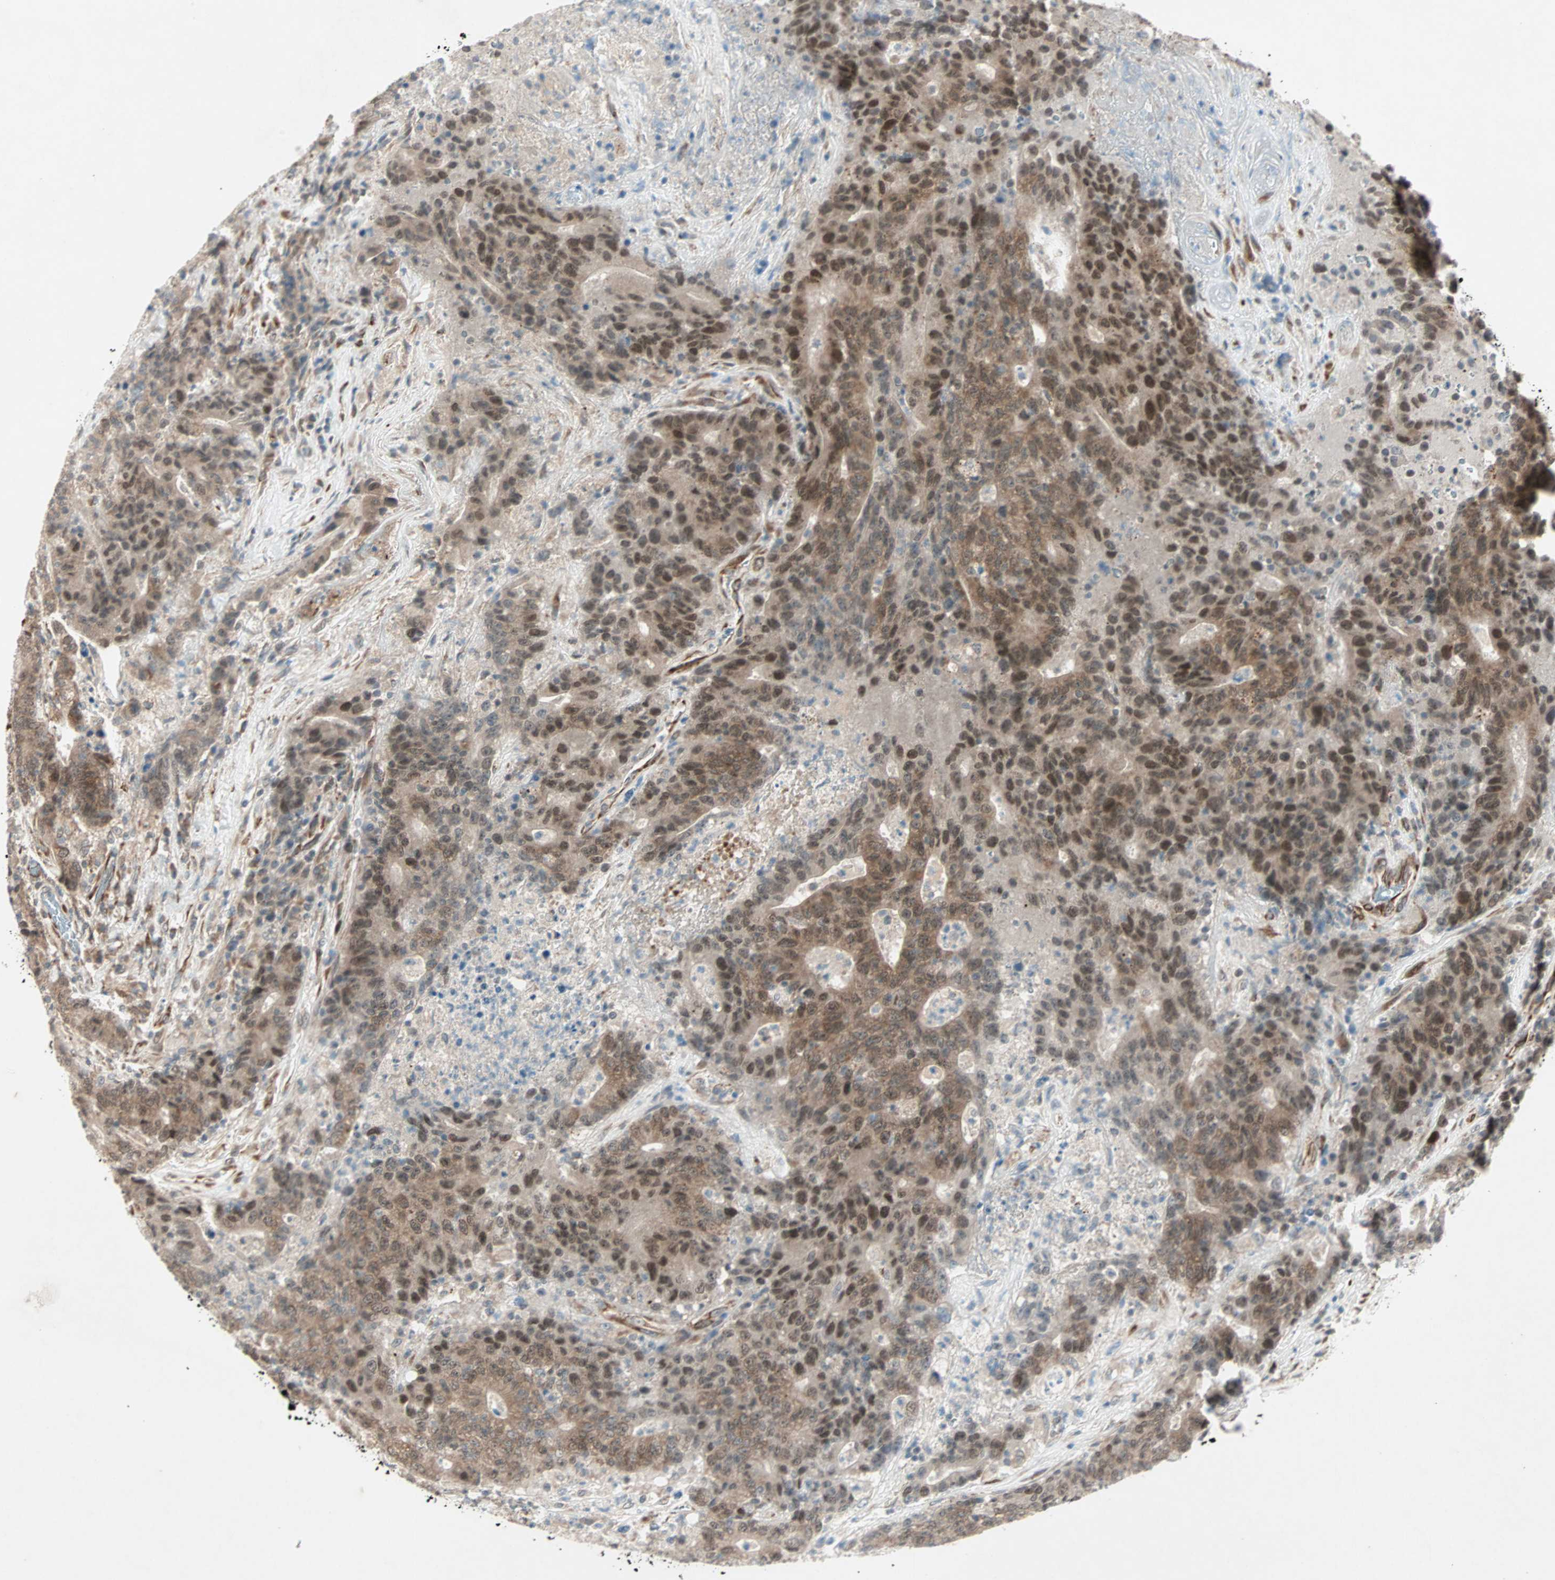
{"staining": {"intensity": "moderate", "quantity": ">75%", "location": "cytoplasmic/membranous,nuclear"}, "tissue": "colorectal cancer", "cell_type": "Tumor cells", "image_type": "cancer", "snomed": [{"axis": "morphology", "description": "Normal tissue, NOS"}, {"axis": "morphology", "description": "Adenocarcinoma, NOS"}, {"axis": "topography", "description": "Colon"}], "caption": "Brown immunohistochemical staining in human colorectal adenocarcinoma demonstrates moderate cytoplasmic/membranous and nuclear expression in approximately >75% of tumor cells.", "gene": "ZNF37A", "patient": {"sex": "female", "age": 75}}